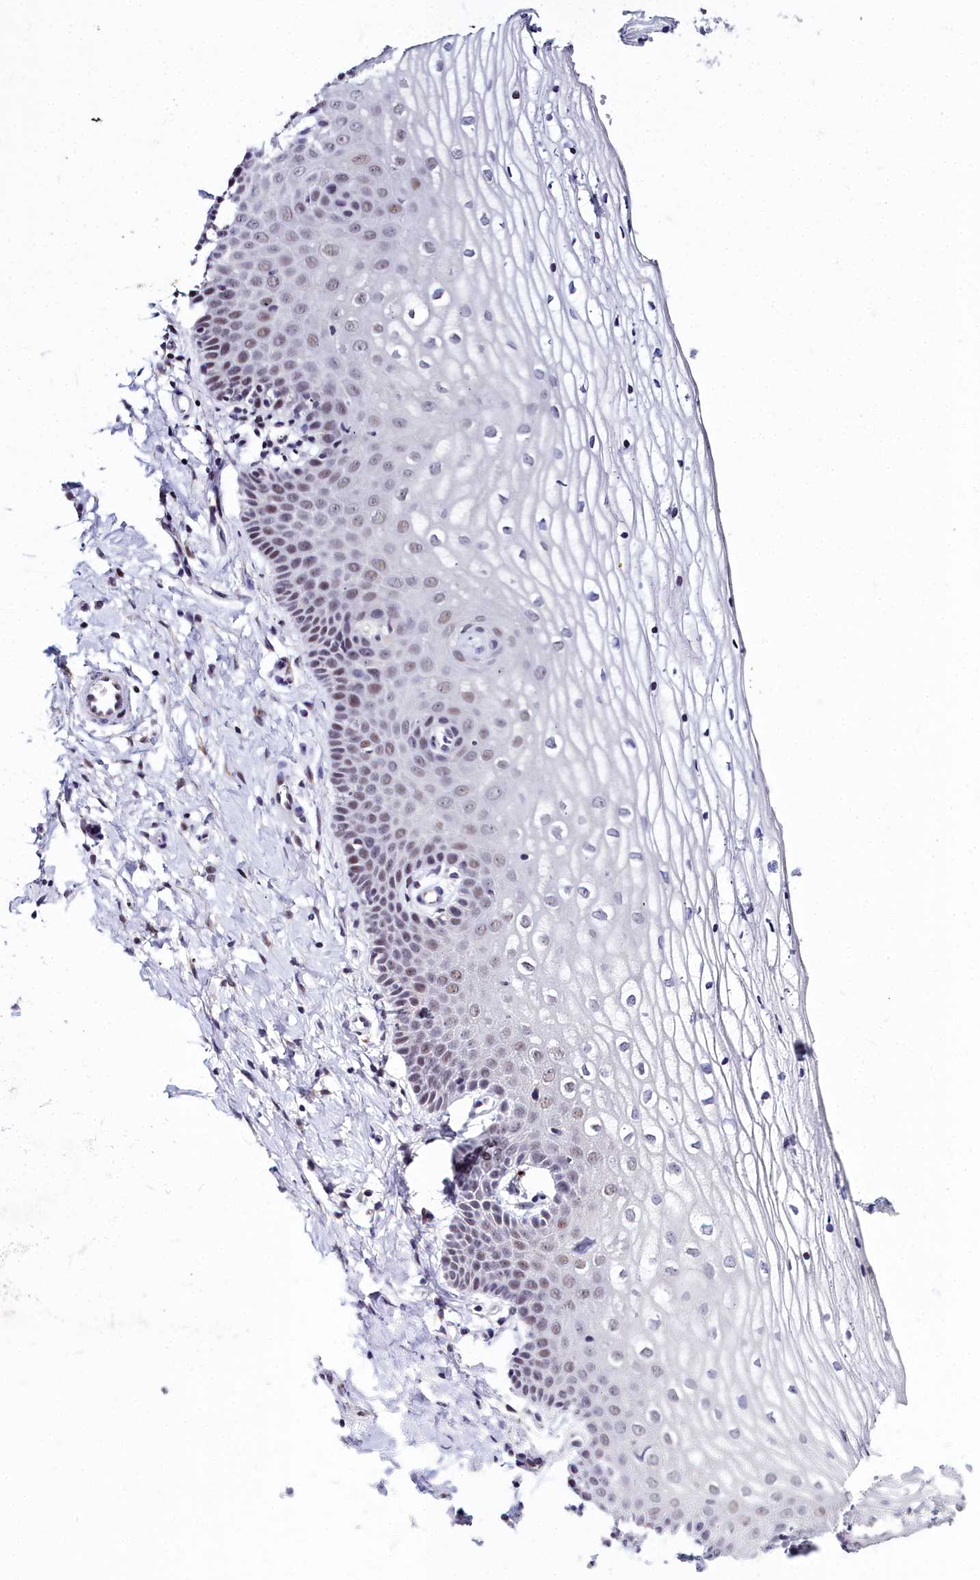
{"staining": {"intensity": "strong", "quantity": "<25%", "location": "nuclear"}, "tissue": "vagina", "cell_type": "Squamous epithelial cells", "image_type": "normal", "snomed": [{"axis": "morphology", "description": "Normal tissue, NOS"}, {"axis": "topography", "description": "Vagina"}], "caption": "An immunohistochemistry (IHC) photomicrograph of benign tissue is shown. Protein staining in brown shows strong nuclear positivity in vagina within squamous epithelial cells. (Stains: DAB in brown, nuclei in blue, Microscopy: brightfield microscopy at high magnification).", "gene": "CCDC97", "patient": {"sex": "female", "age": 68}}